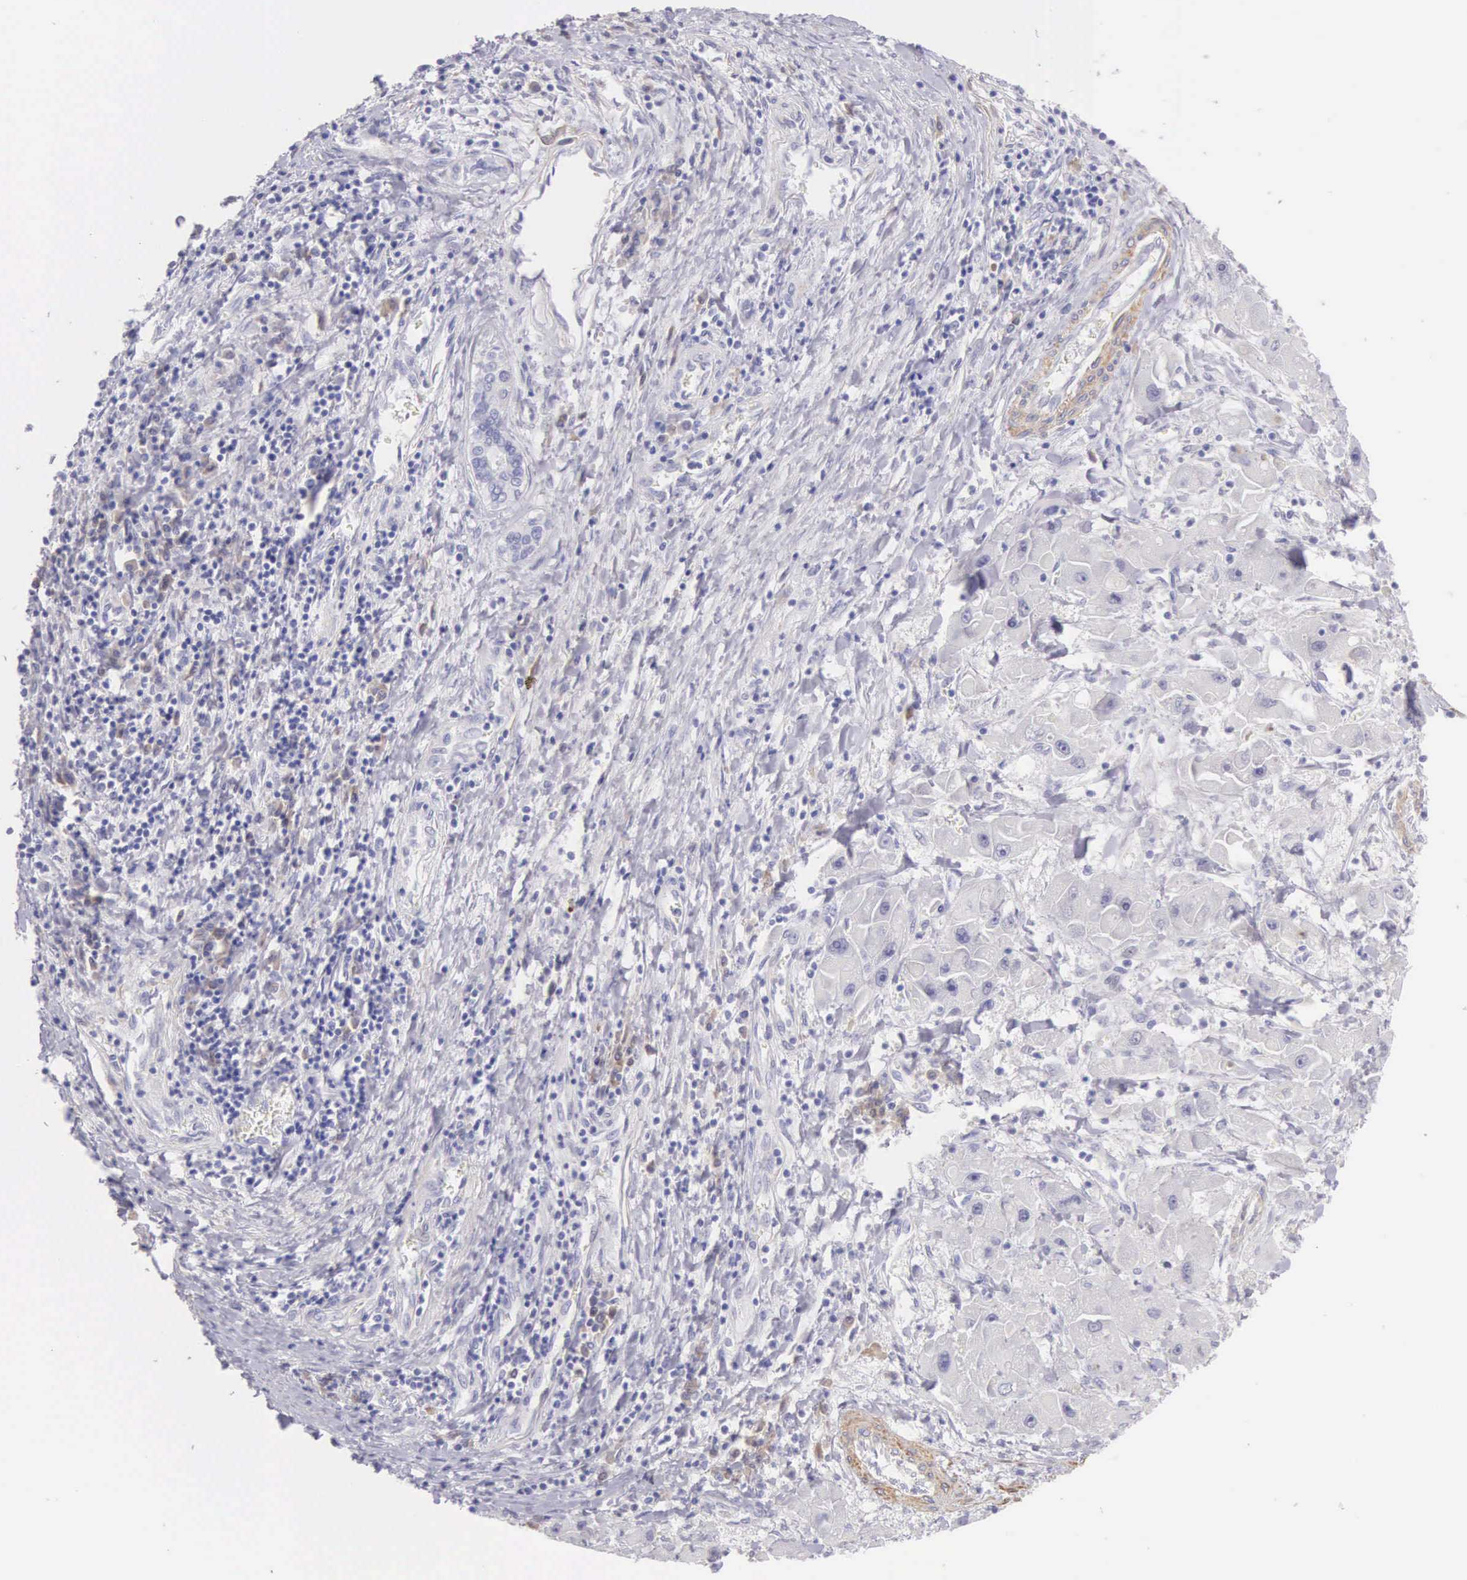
{"staining": {"intensity": "negative", "quantity": "none", "location": "none"}, "tissue": "liver cancer", "cell_type": "Tumor cells", "image_type": "cancer", "snomed": [{"axis": "morphology", "description": "Carcinoma, Hepatocellular, NOS"}, {"axis": "topography", "description": "Liver"}], "caption": "Immunohistochemistry (IHC) histopathology image of neoplastic tissue: hepatocellular carcinoma (liver) stained with DAB displays no significant protein staining in tumor cells. The staining is performed using DAB brown chromogen with nuclei counter-stained in using hematoxylin.", "gene": "ARFGAP3", "patient": {"sex": "male", "age": 24}}